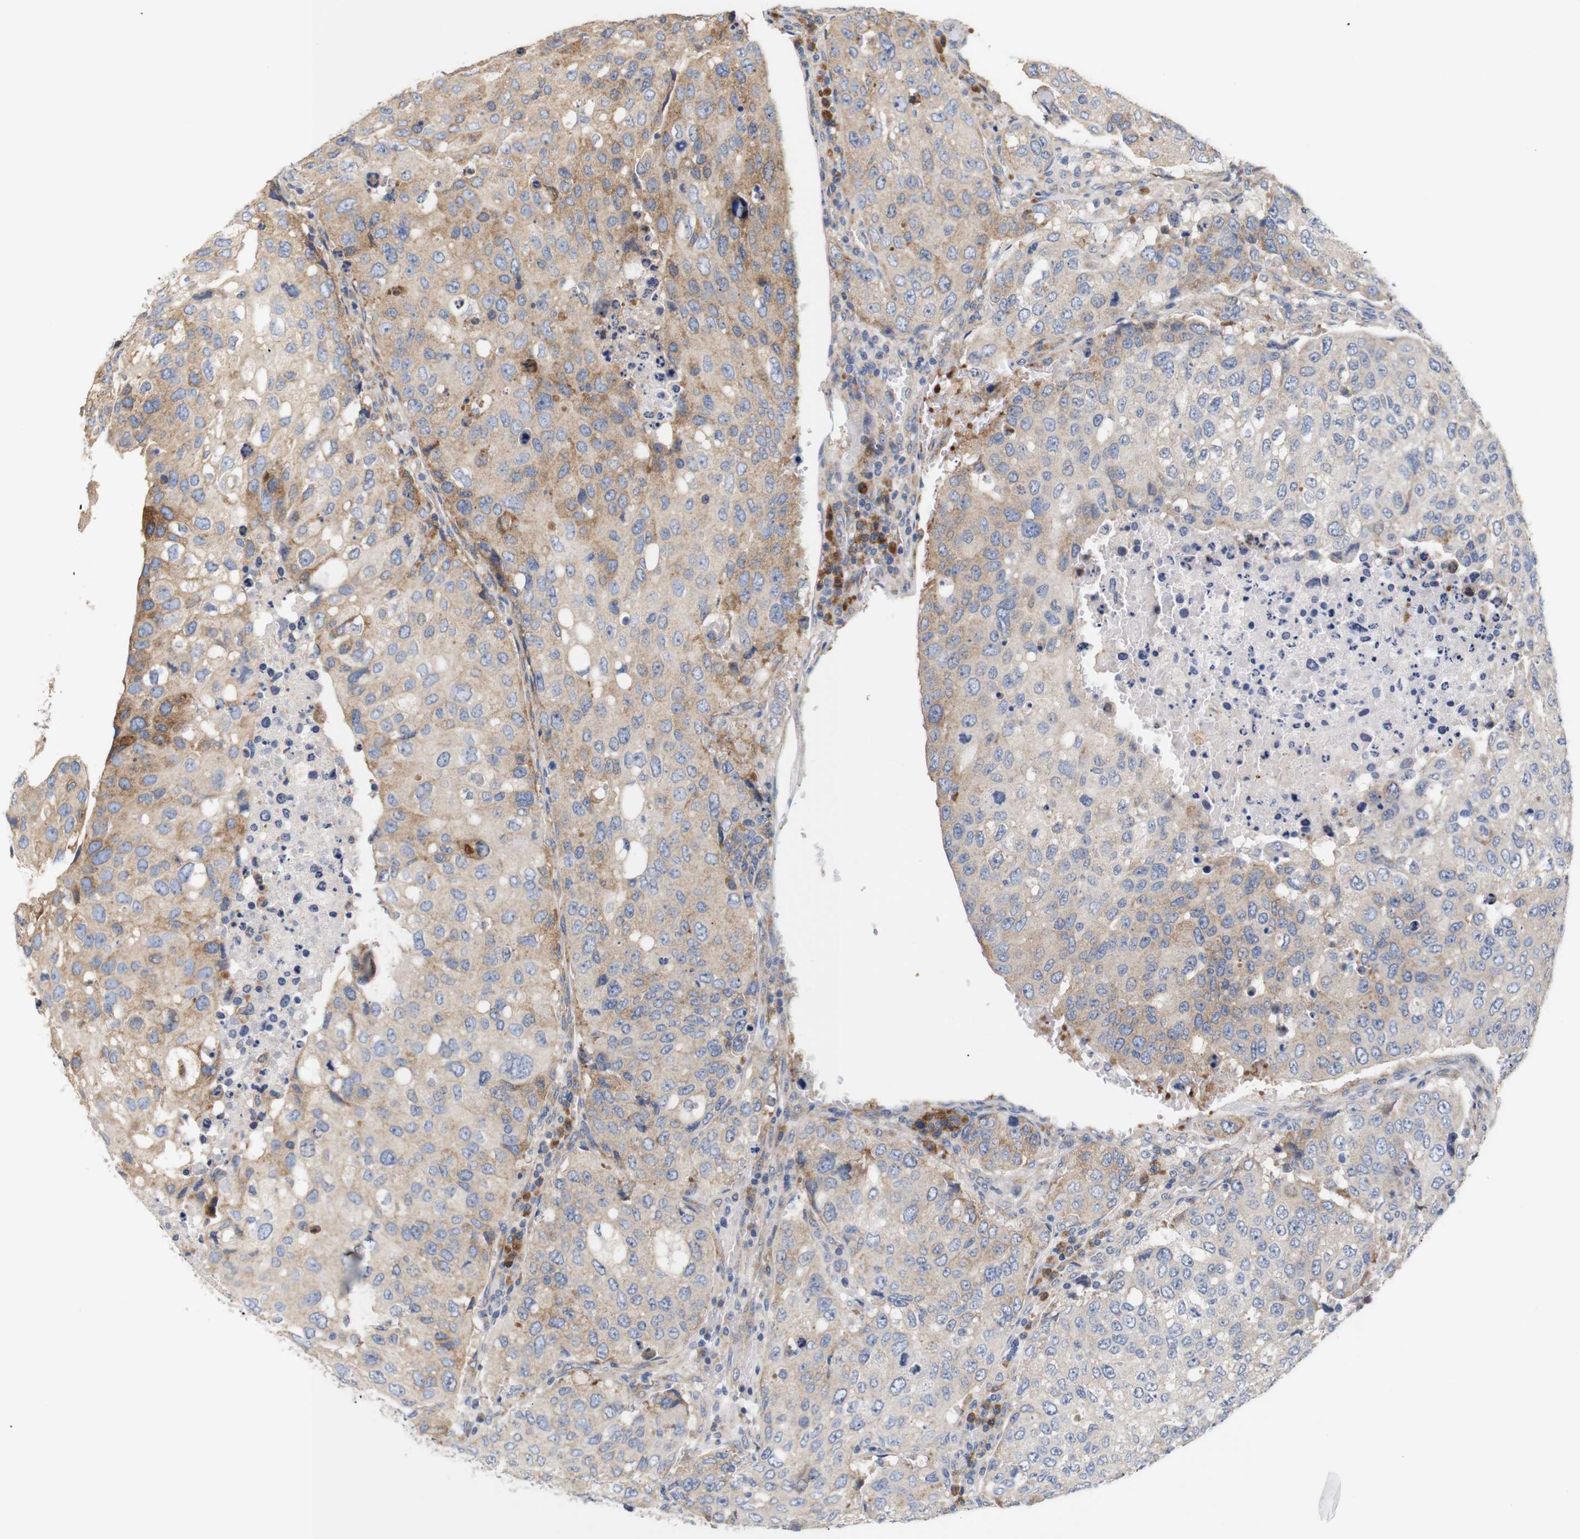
{"staining": {"intensity": "moderate", "quantity": "25%-75%", "location": "cytoplasmic/membranous"}, "tissue": "urothelial cancer", "cell_type": "Tumor cells", "image_type": "cancer", "snomed": [{"axis": "morphology", "description": "Urothelial carcinoma, High grade"}, {"axis": "topography", "description": "Lymph node"}, {"axis": "topography", "description": "Urinary bladder"}], "caption": "Immunohistochemical staining of high-grade urothelial carcinoma reveals moderate cytoplasmic/membranous protein expression in approximately 25%-75% of tumor cells.", "gene": "TRIM5", "patient": {"sex": "male", "age": 51}}